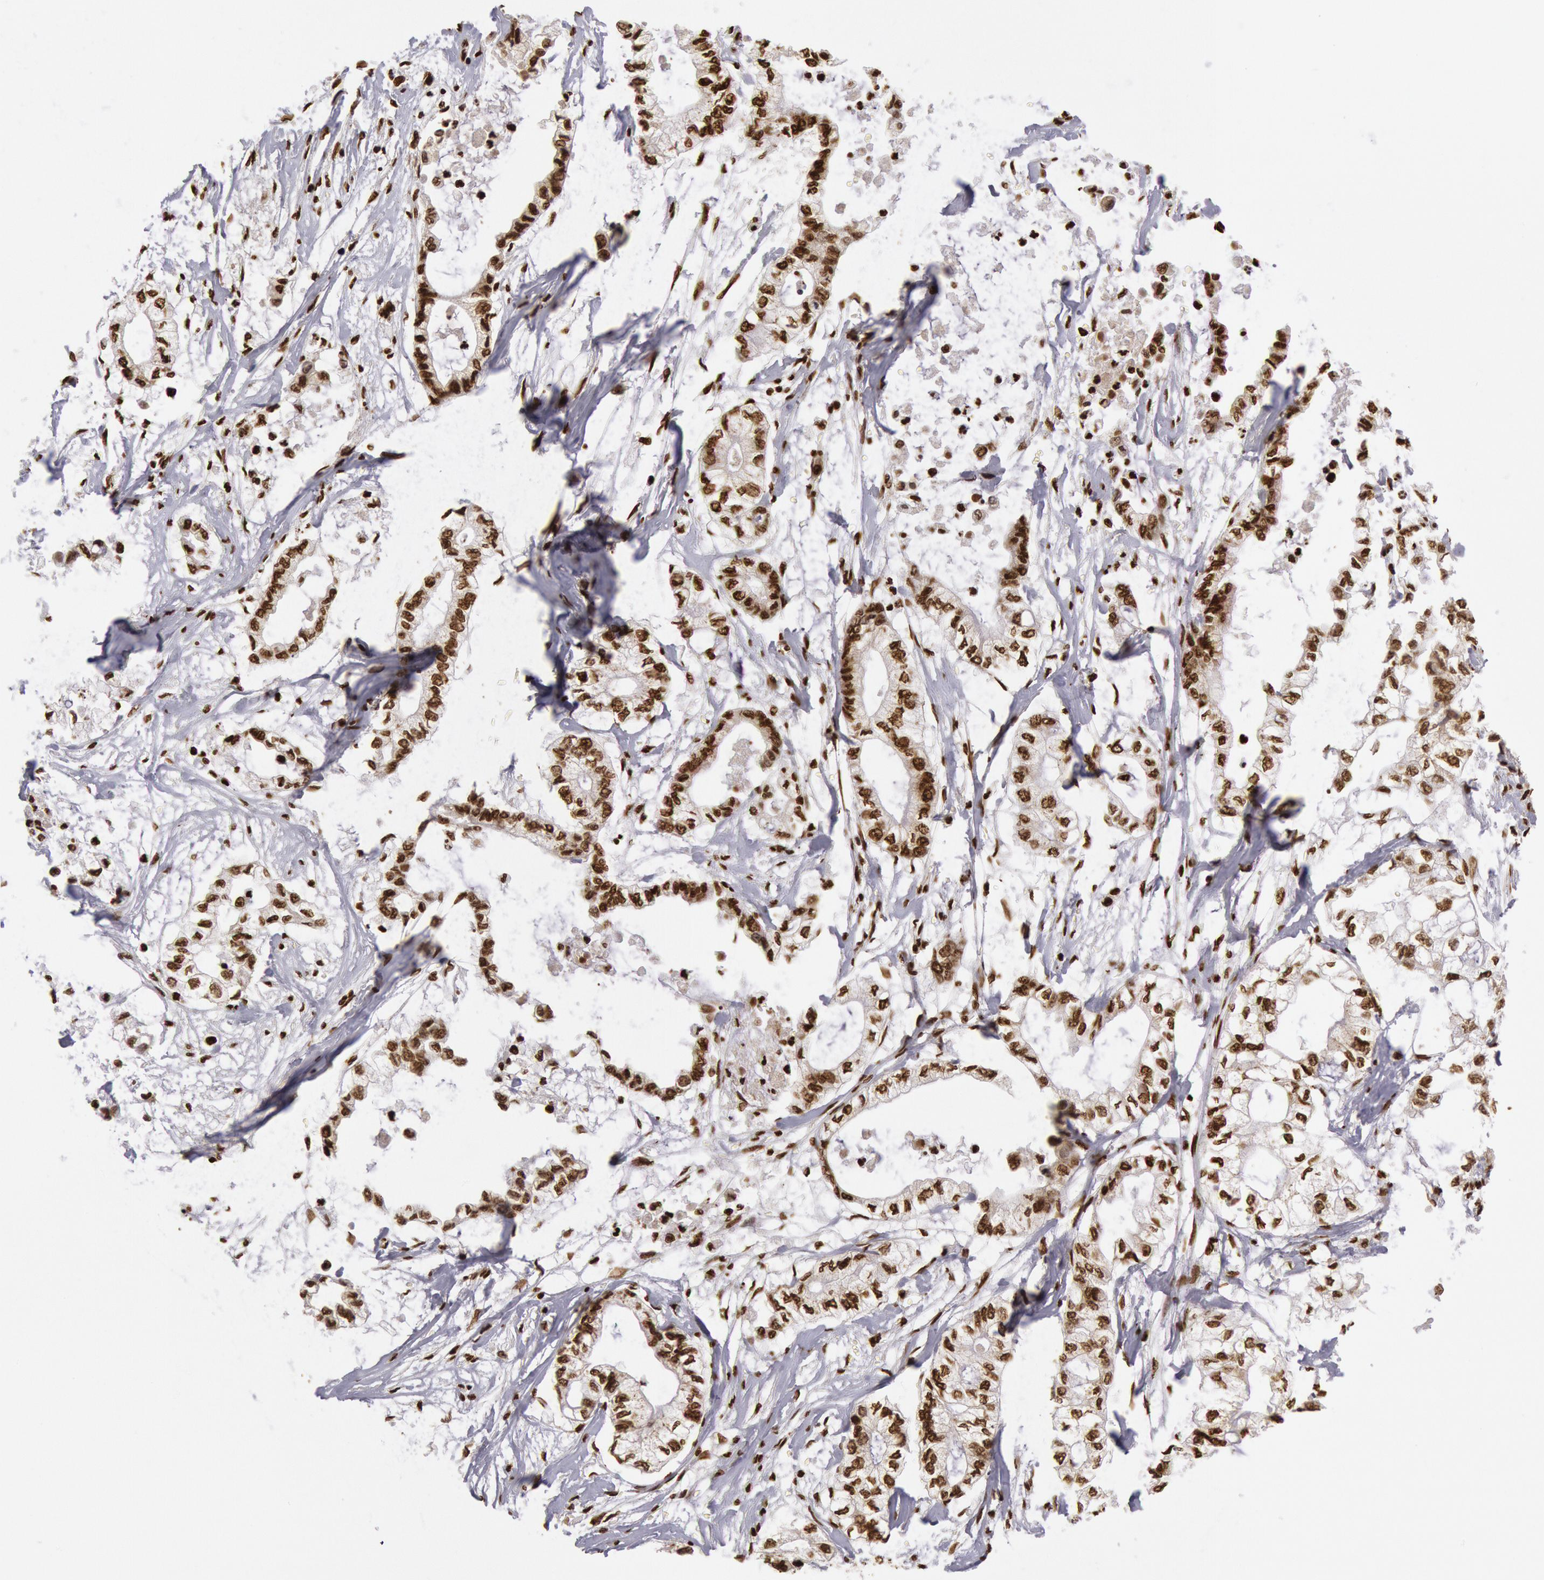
{"staining": {"intensity": "strong", "quantity": ">75%", "location": "nuclear"}, "tissue": "pancreatic cancer", "cell_type": "Tumor cells", "image_type": "cancer", "snomed": [{"axis": "morphology", "description": "Adenocarcinoma, NOS"}, {"axis": "topography", "description": "Pancreas"}], "caption": "An image of human adenocarcinoma (pancreatic) stained for a protein reveals strong nuclear brown staining in tumor cells.", "gene": "H3-4", "patient": {"sex": "male", "age": 79}}